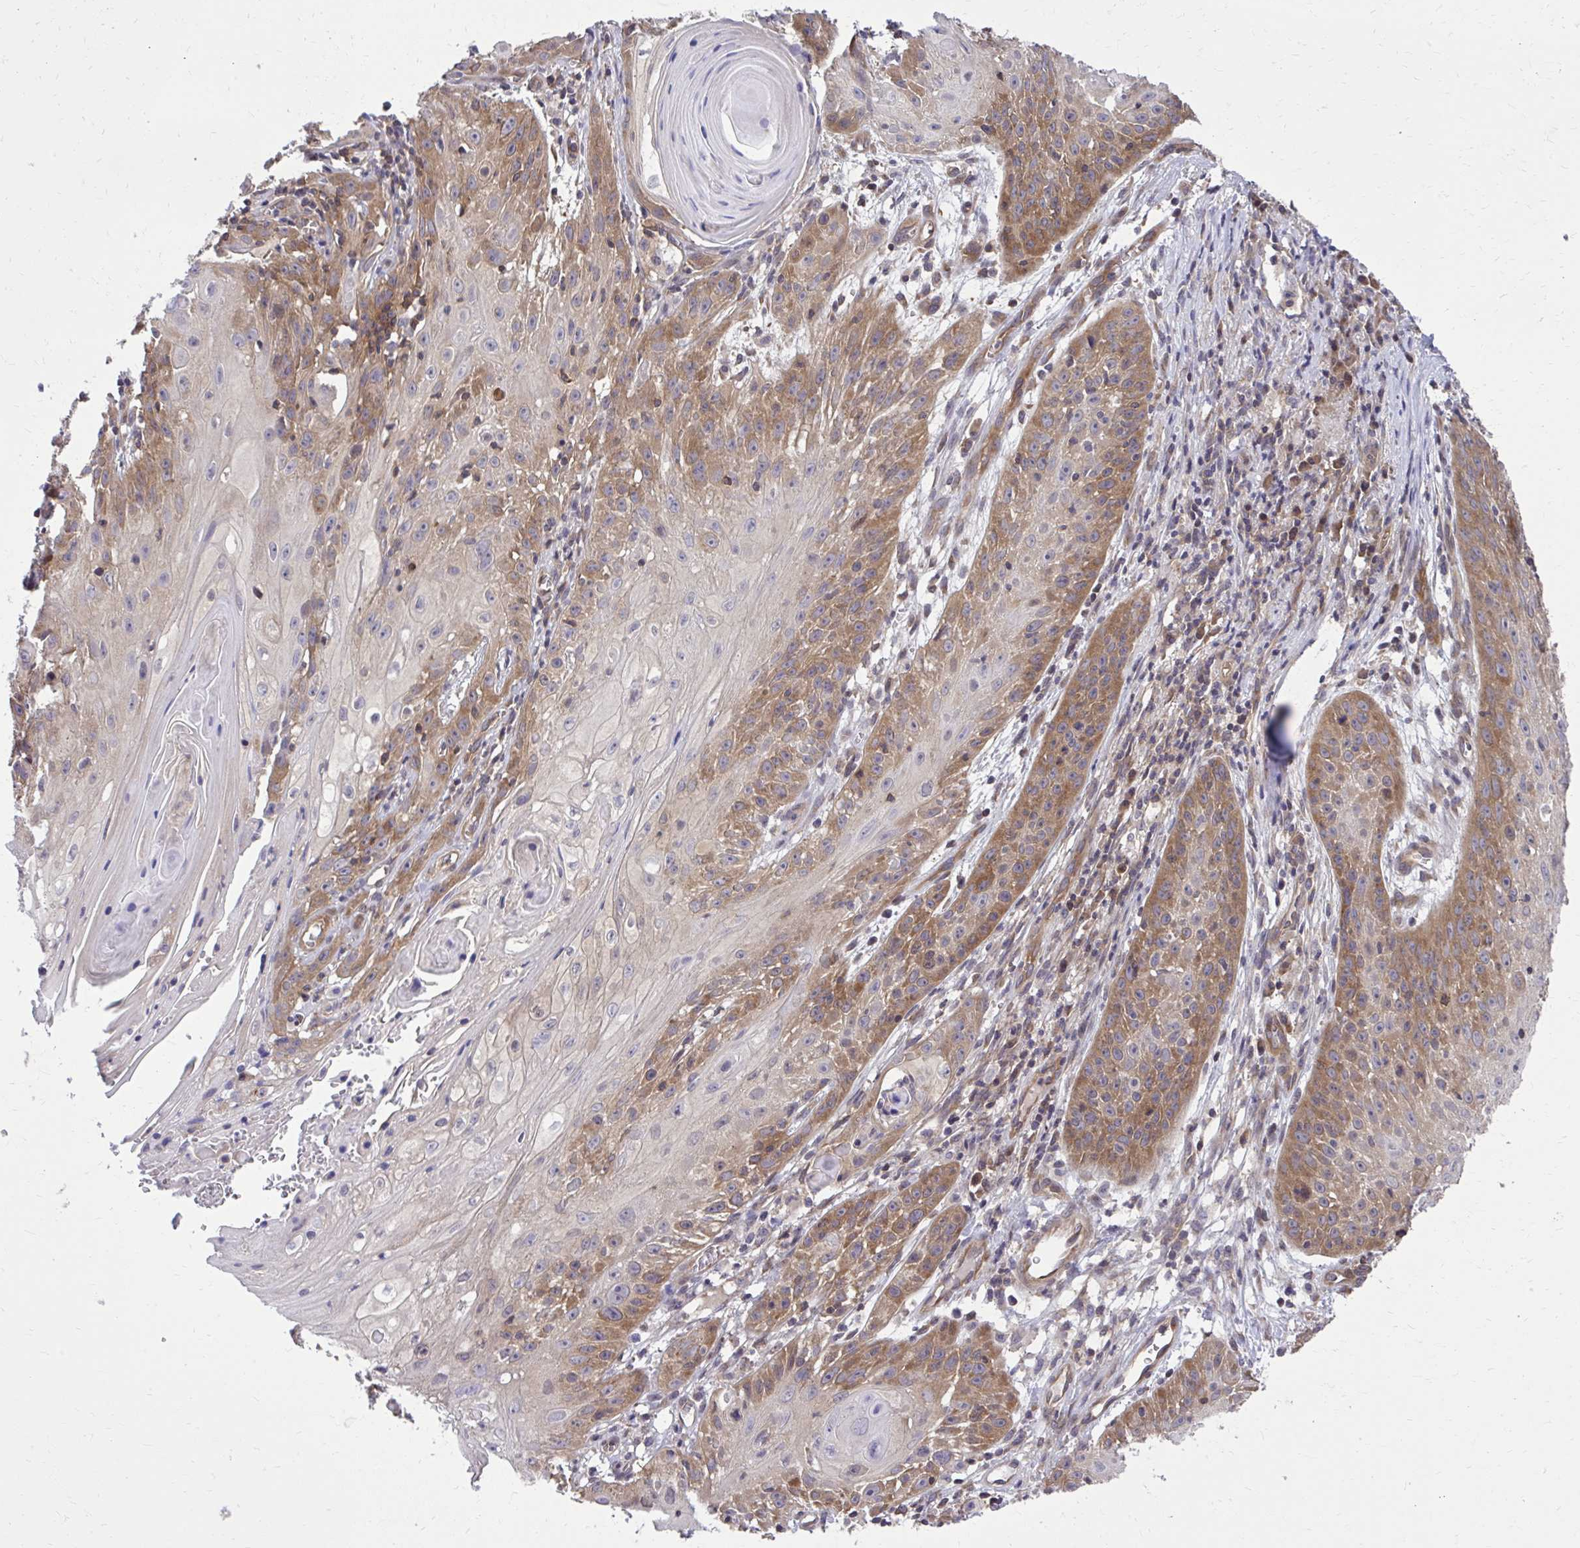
{"staining": {"intensity": "moderate", "quantity": "<25%", "location": "cytoplasmic/membranous"}, "tissue": "skin cancer", "cell_type": "Tumor cells", "image_type": "cancer", "snomed": [{"axis": "morphology", "description": "Squamous cell carcinoma, NOS"}, {"axis": "topography", "description": "Skin"}, {"axis": "topography", "description": "Vulva"}], "caption": "Immunohistochemical staining of human skin cancer (squamous cell carcinoma) displays low levels of moderate cytoplasmic/membranous expression in approximately <25% of tumor cells.", "gene": "PPP5C", "patient": {"sex": "female", "age": 76}}